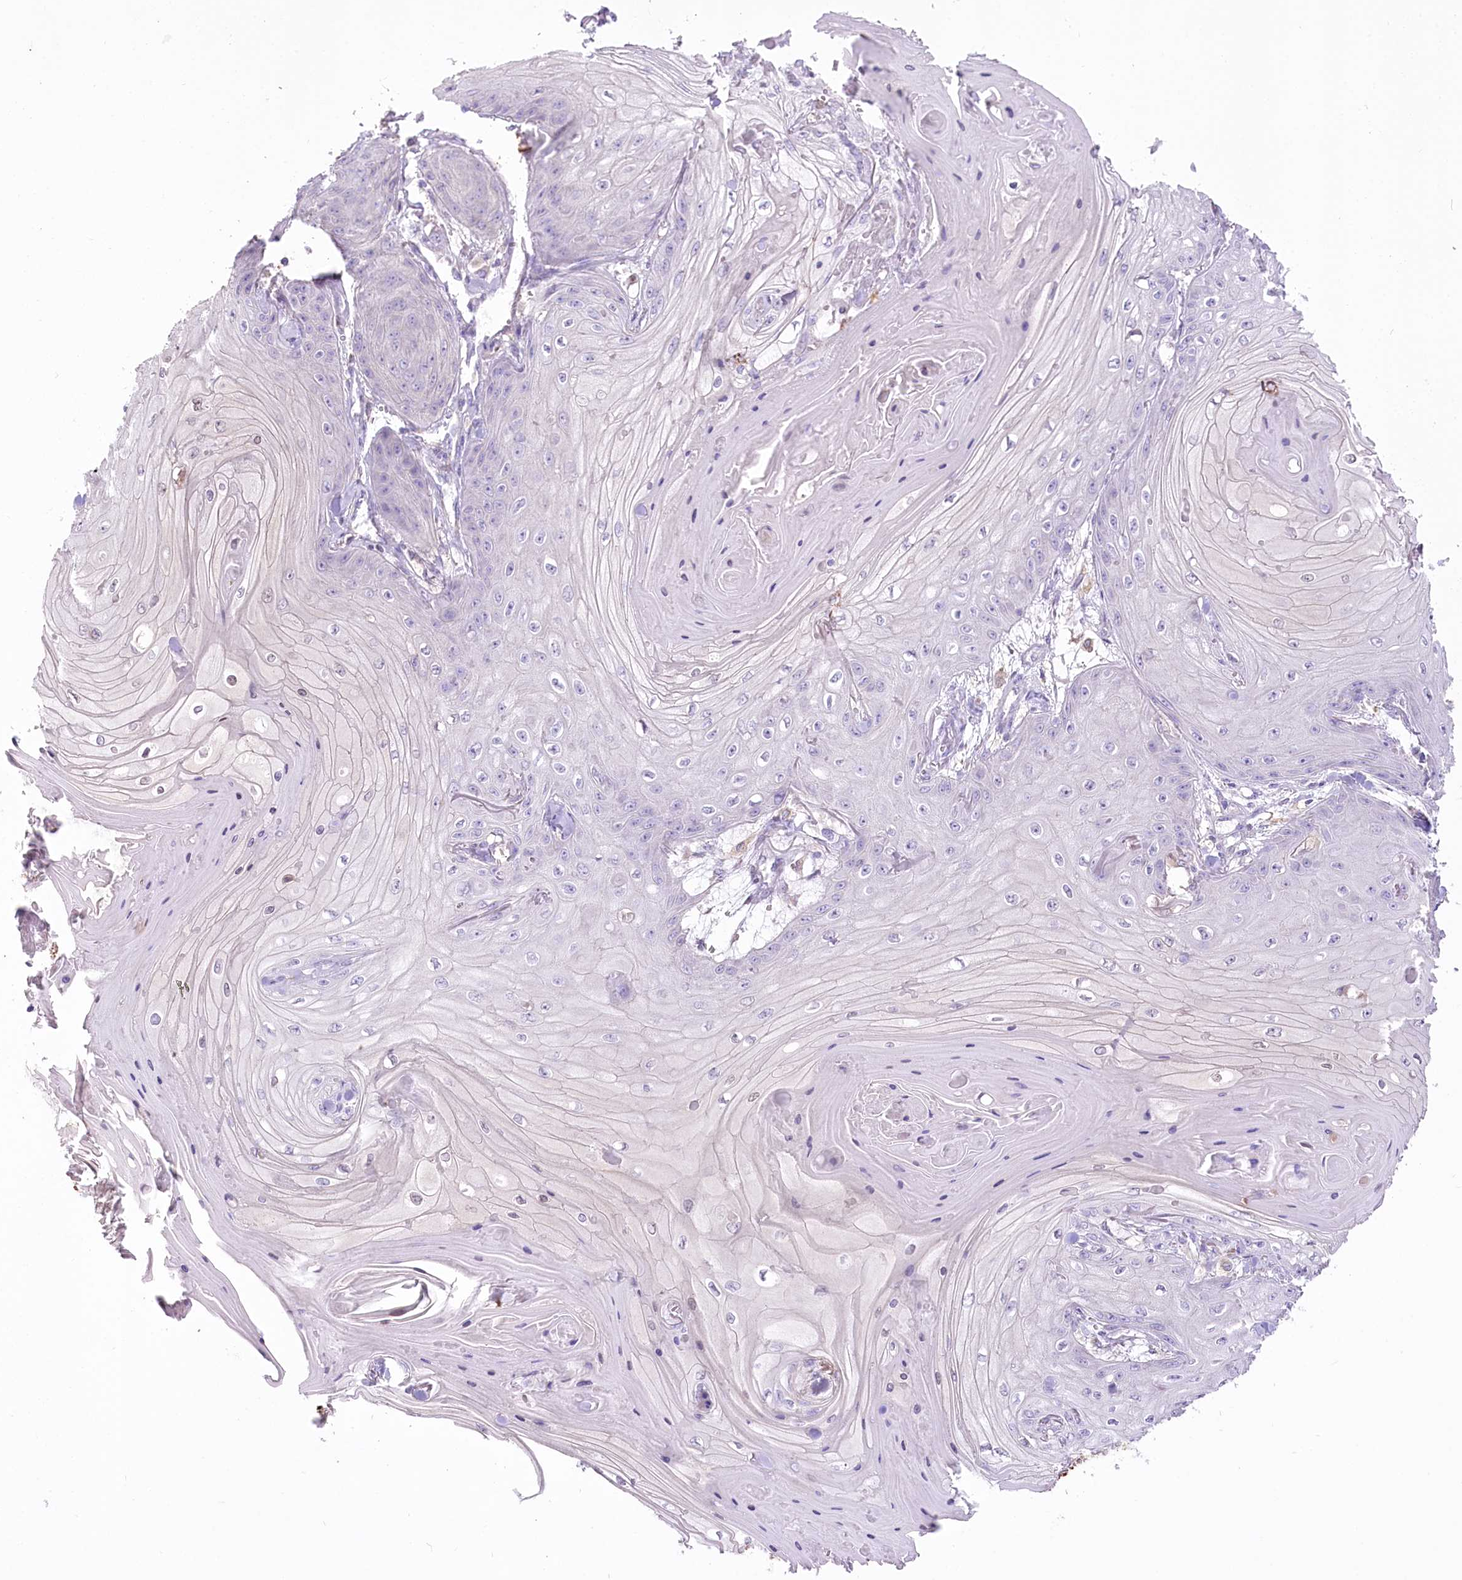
{"staining": {"intensity": "negative", "quantity": "none", "location": "none"}, "tissue": "skin cancer", "cell_type": "Tumor cells", "image_type": "cancer", "snomed": [{"axis": "morphology", "description": "Squamous cell carcinoma, NOS"}, {"axis": "topography", "description": "Skin"}], "caption": "The immunohistochemistry (IHC) micrograph has no significant staining in tumor cells of skin cancer (squamous cell carcinoma) tissue. (DAB (3,3'-diaminobenzidine) IHC with hematoxylin counter stain).", "gene": "DPYD", "patient": {"sex": "male", "age": 74}}